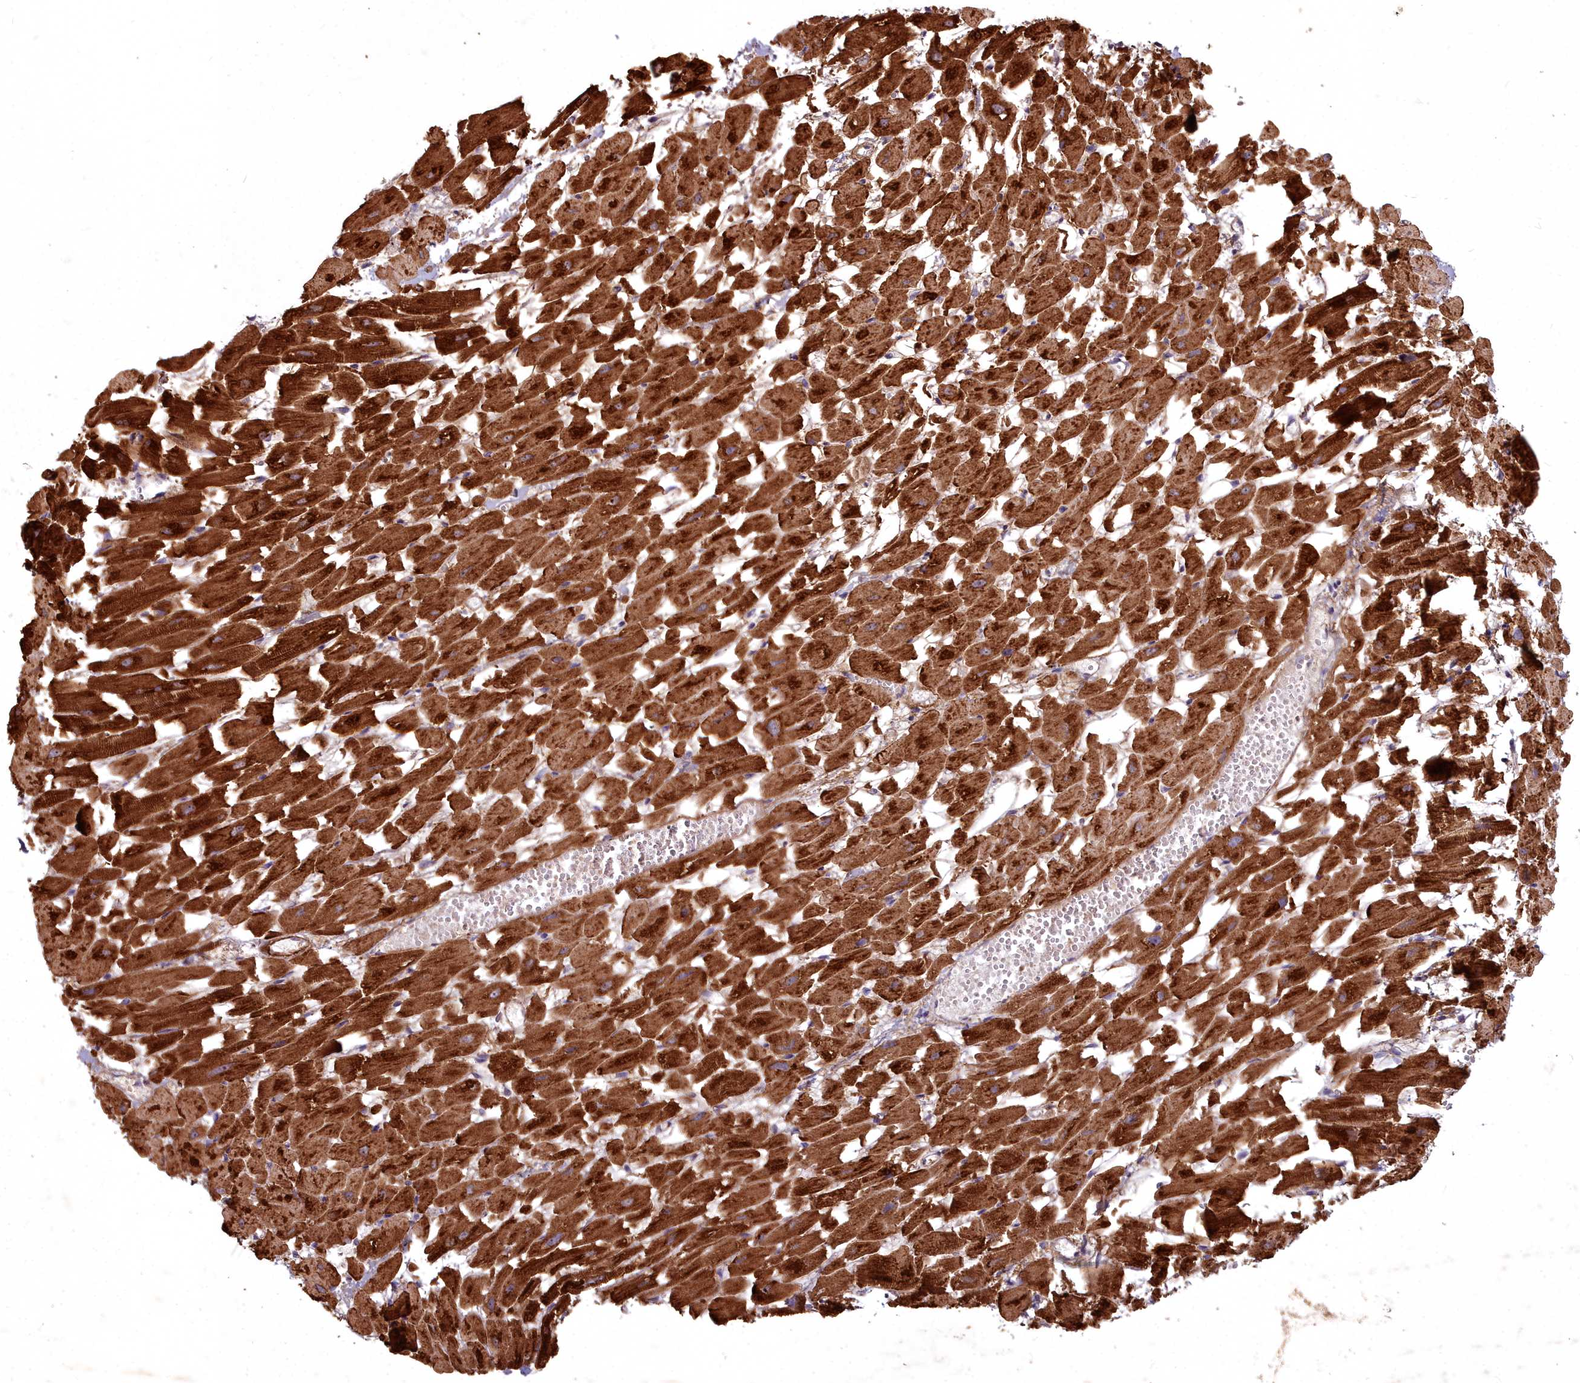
{"staining": {"intensity": "strong", "quantity": ">75%", "location": "cytoplasmic/membranous"}, "tissue": "heart muscle", "cell_type": "Cardiomyocytes", "image_type": "normal", "snomed": [{"axis": "morphology", "description": "Normal tissue, NOS"}, {"axis": "topography", "description": "Heart"}], "caption": "A micrograph of heart muscle stained for a protein exhibits strong cytoplasmic/membranous brown staining in cardiomyocytes.", "gene": "COX11", "patient": {"sex": "female", "age": 64}}